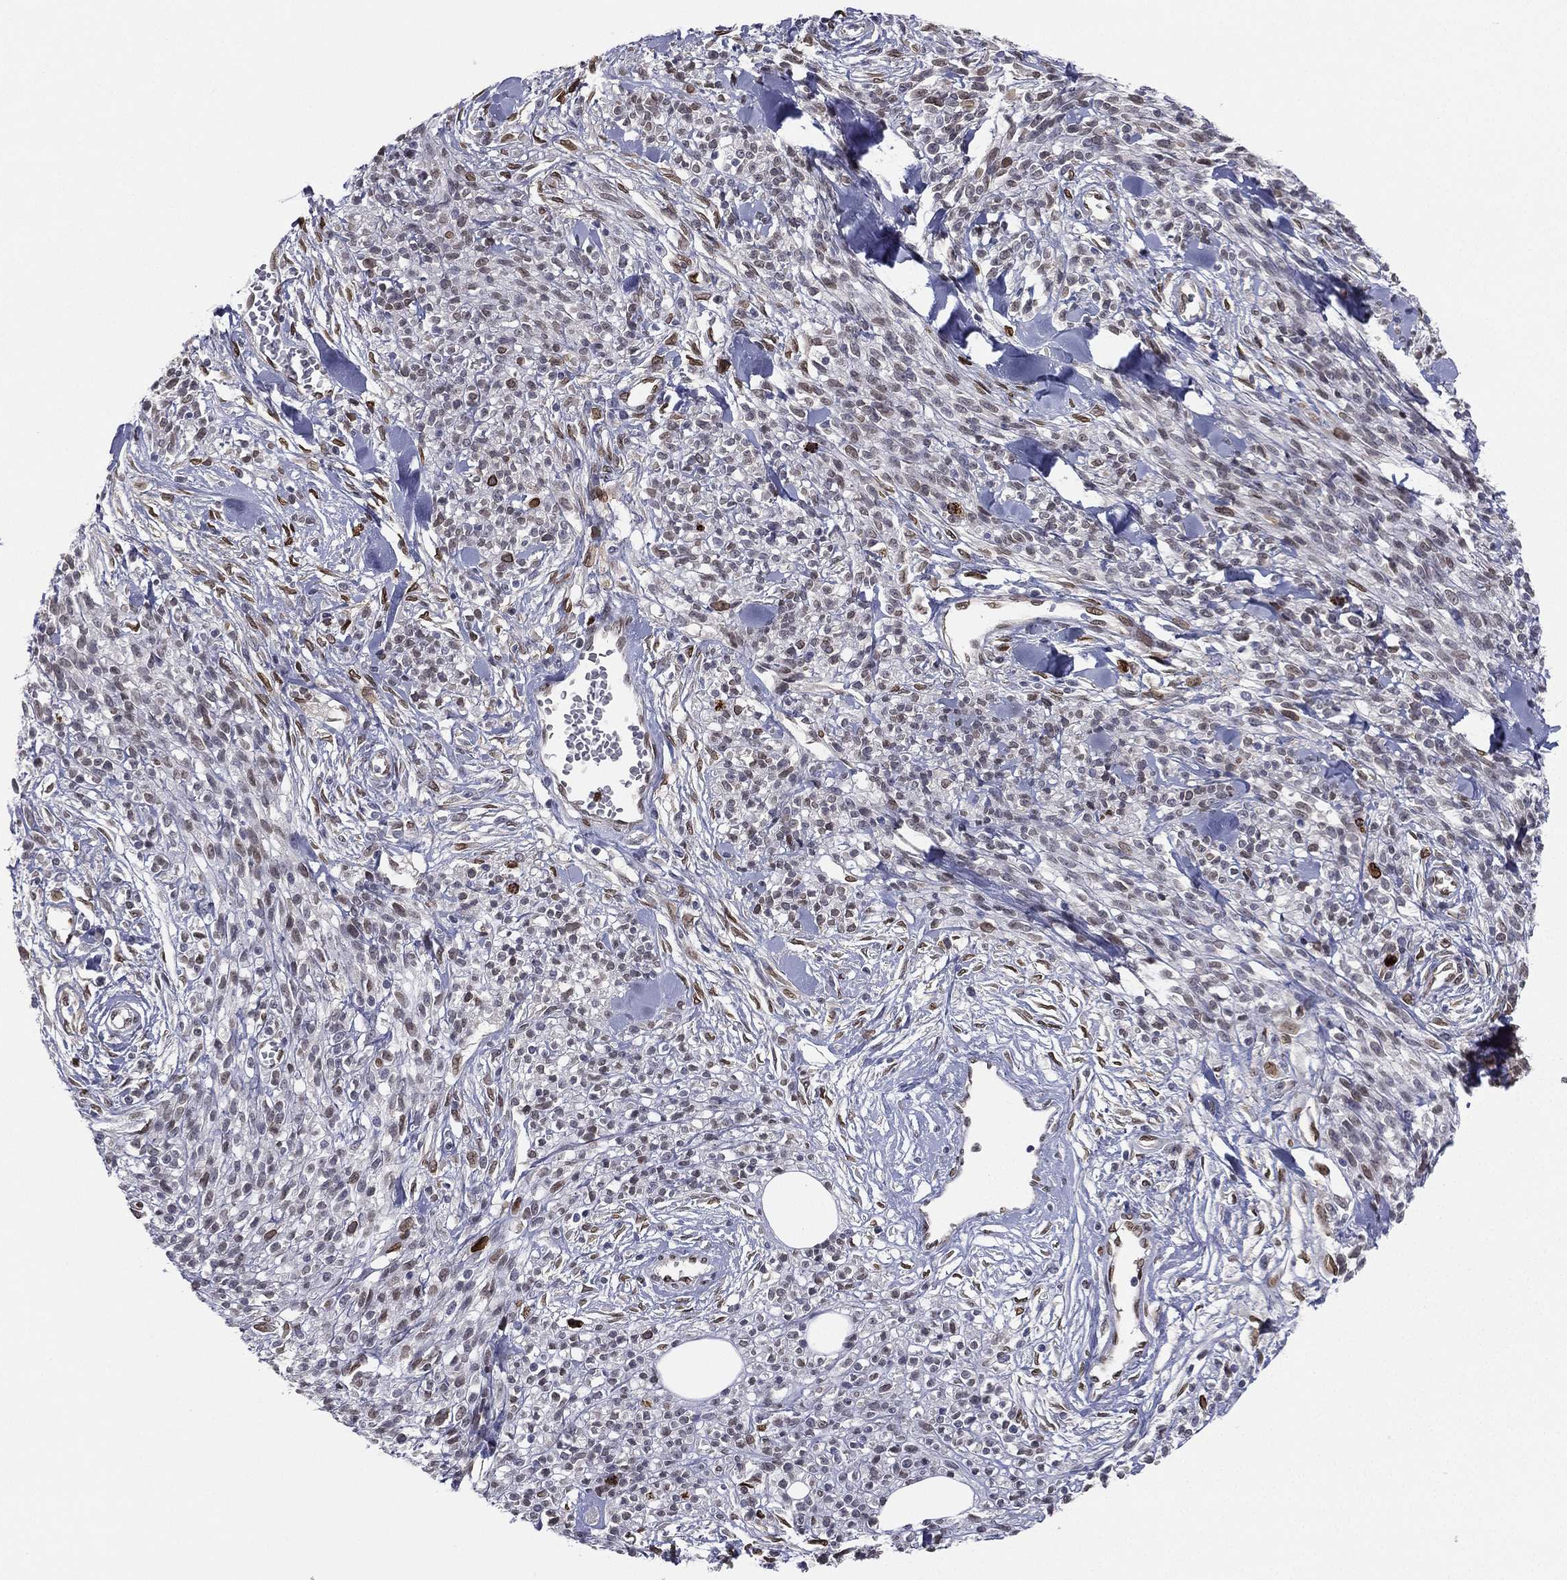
{"staining": {"intensity": "moderate", "quantity": "<25%", "location": "cytoplasmic/membranous"}, "tissue": "melanoma", "cell_type": "Tumor cells", "image_type": "cancer", "snomed": [{"axis": "morphology", "description": "Malignant melanoma, NOS"}, {"axis": "topography", "description": "Skin"}, {"axis": "topography", "description": "Skin of trunk"}], "caption": "Malignant melanoma stained for a protein (brown) exhibits moderate cytoplasmic/membranous positive staining in approximately <25% of tumor cells.", "gene": "LMNB1", "patient": {"sex": "male", "age": 74}}